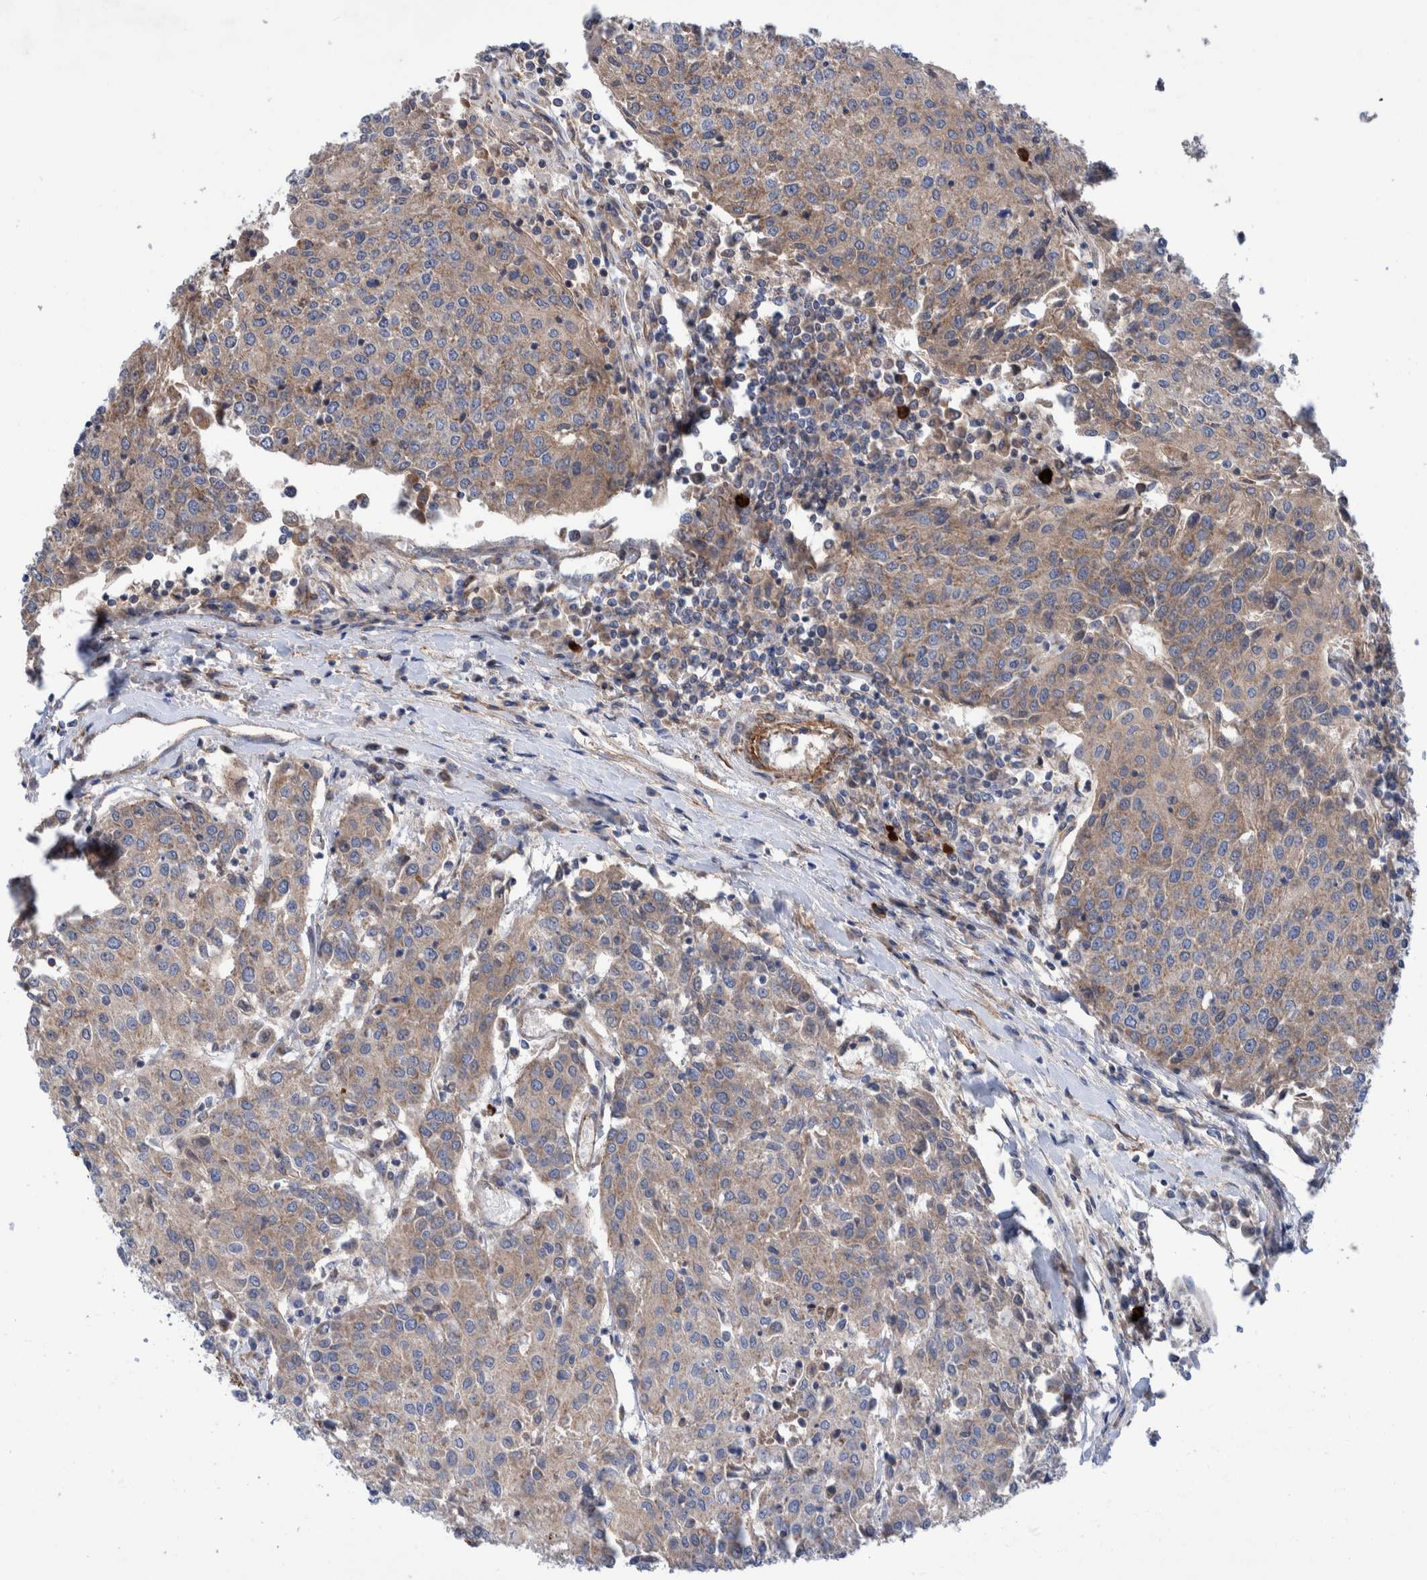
{"staining": {"intensity": "weak", "quantity": "25%-75%", "location": "cytoplasmic/membranous"}, "tissue": "urothelial cancer", "cell_type": "Tumor cells", "image_type": "cancer", "snomed": [{"axis": "morphology", "description": "Urothelial carcinoma, High grade"}, {"axis": "topography", "description": "Urinary bladder"}], "caption": "The image reveals staining of urothelial carcinoma (high-grade), revealing weak cytoplasmic/membranous protein positivity (brown color) within tumor cells.", "gene": "SLC25A10", "patient": {"sex": "female", "age": 85}}